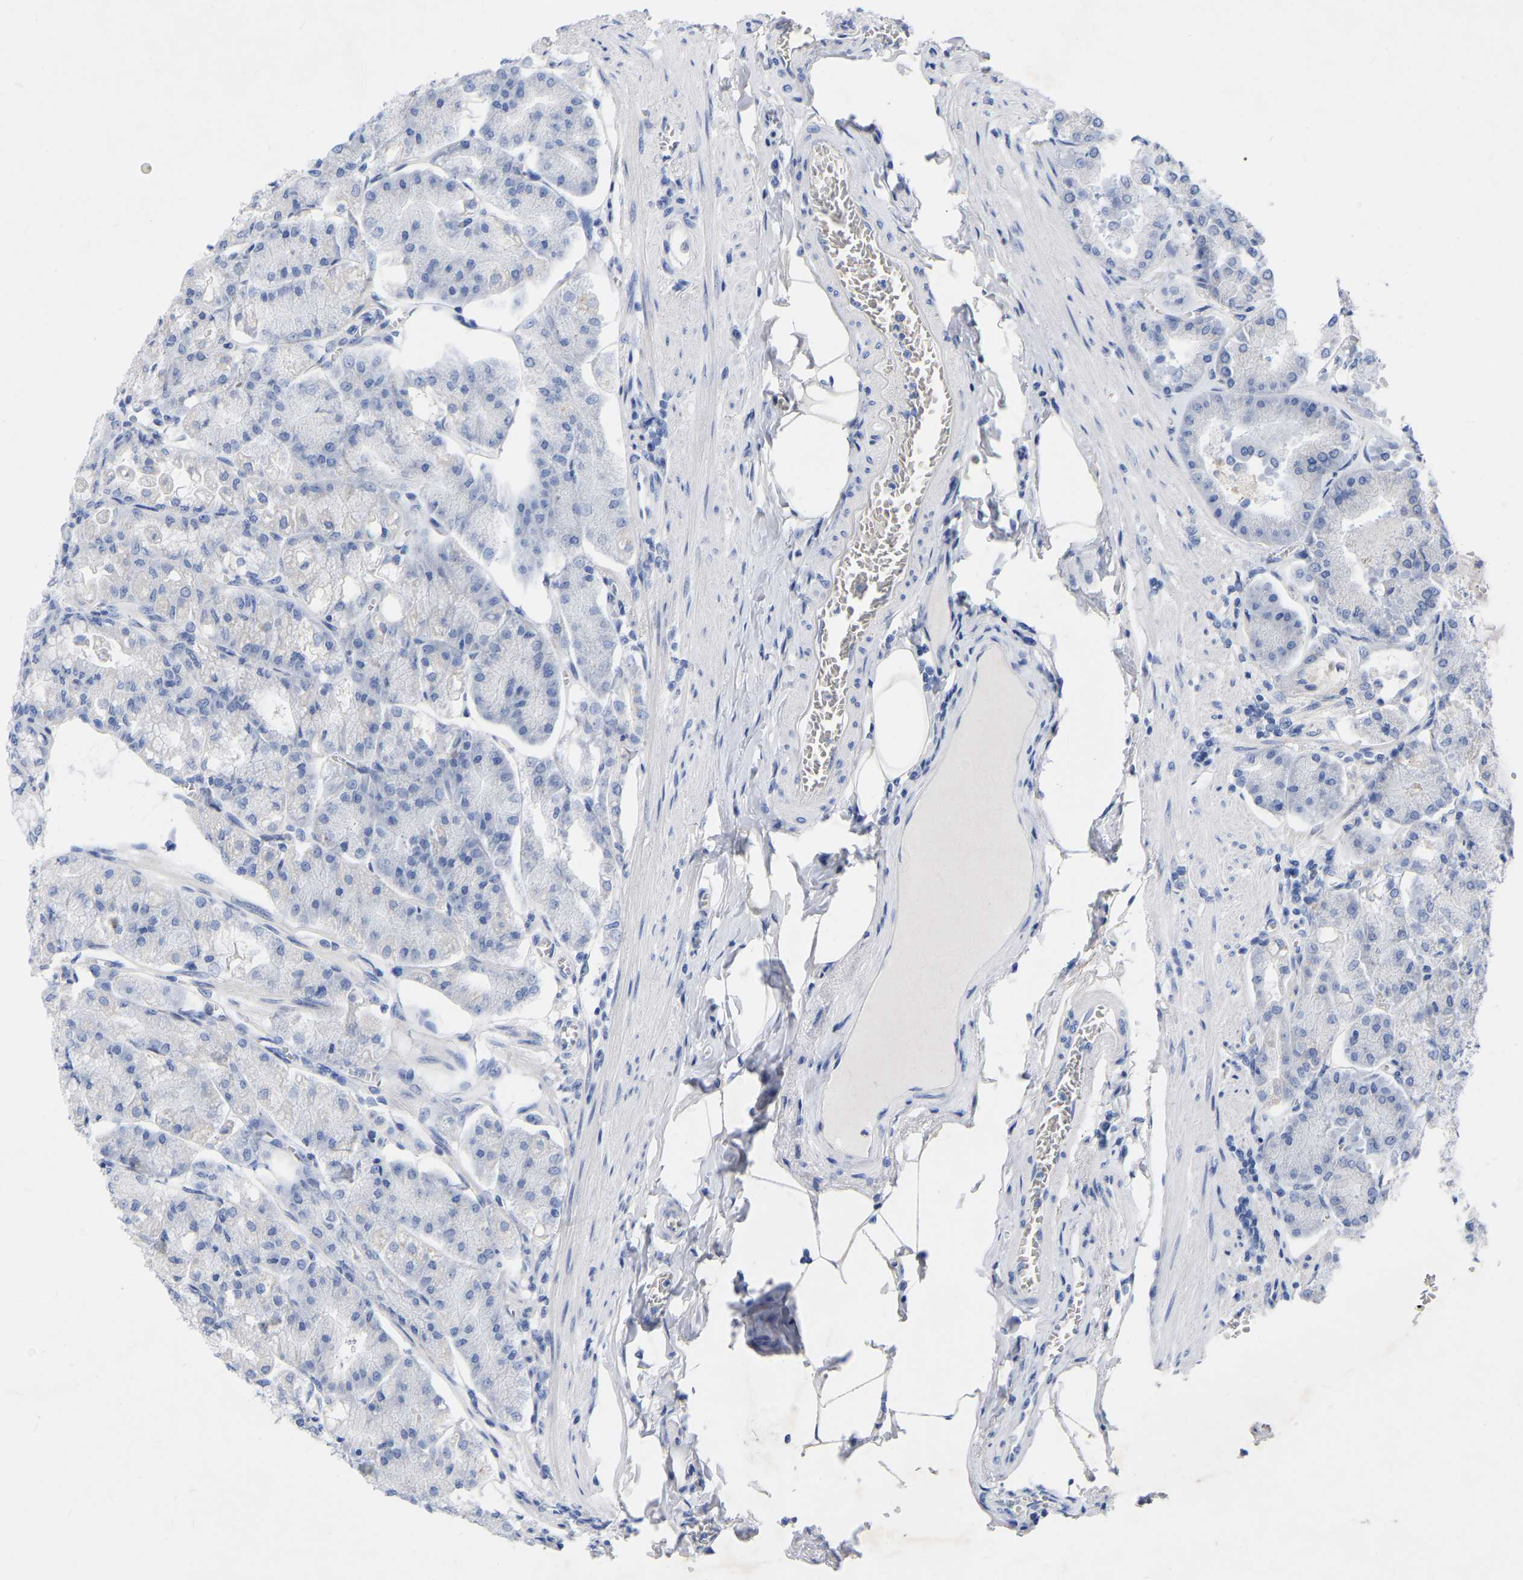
{"staining": {"intensity": "negative", "quantity": "none", "location": "none"}, "tissue": "stomach", "cell_type": "Glandular cells", "image_type": "normal", "snomed": [{"axis": "morphology", "description": "Normal tissue, NOS"}, {"axis": "topography", "description": "Stomach, lower"}], "caption": "A high-resolution histopathology image shows IHC staining of unremarkable stomach, which demonstrates no significant expression in glandular cells. (DAB (3,3'-diaminobenzidine) immunohistochemistry (IHC), high magnification).", "gene": "ZNF629", "patient": {"sex": "male", "age": 71}}